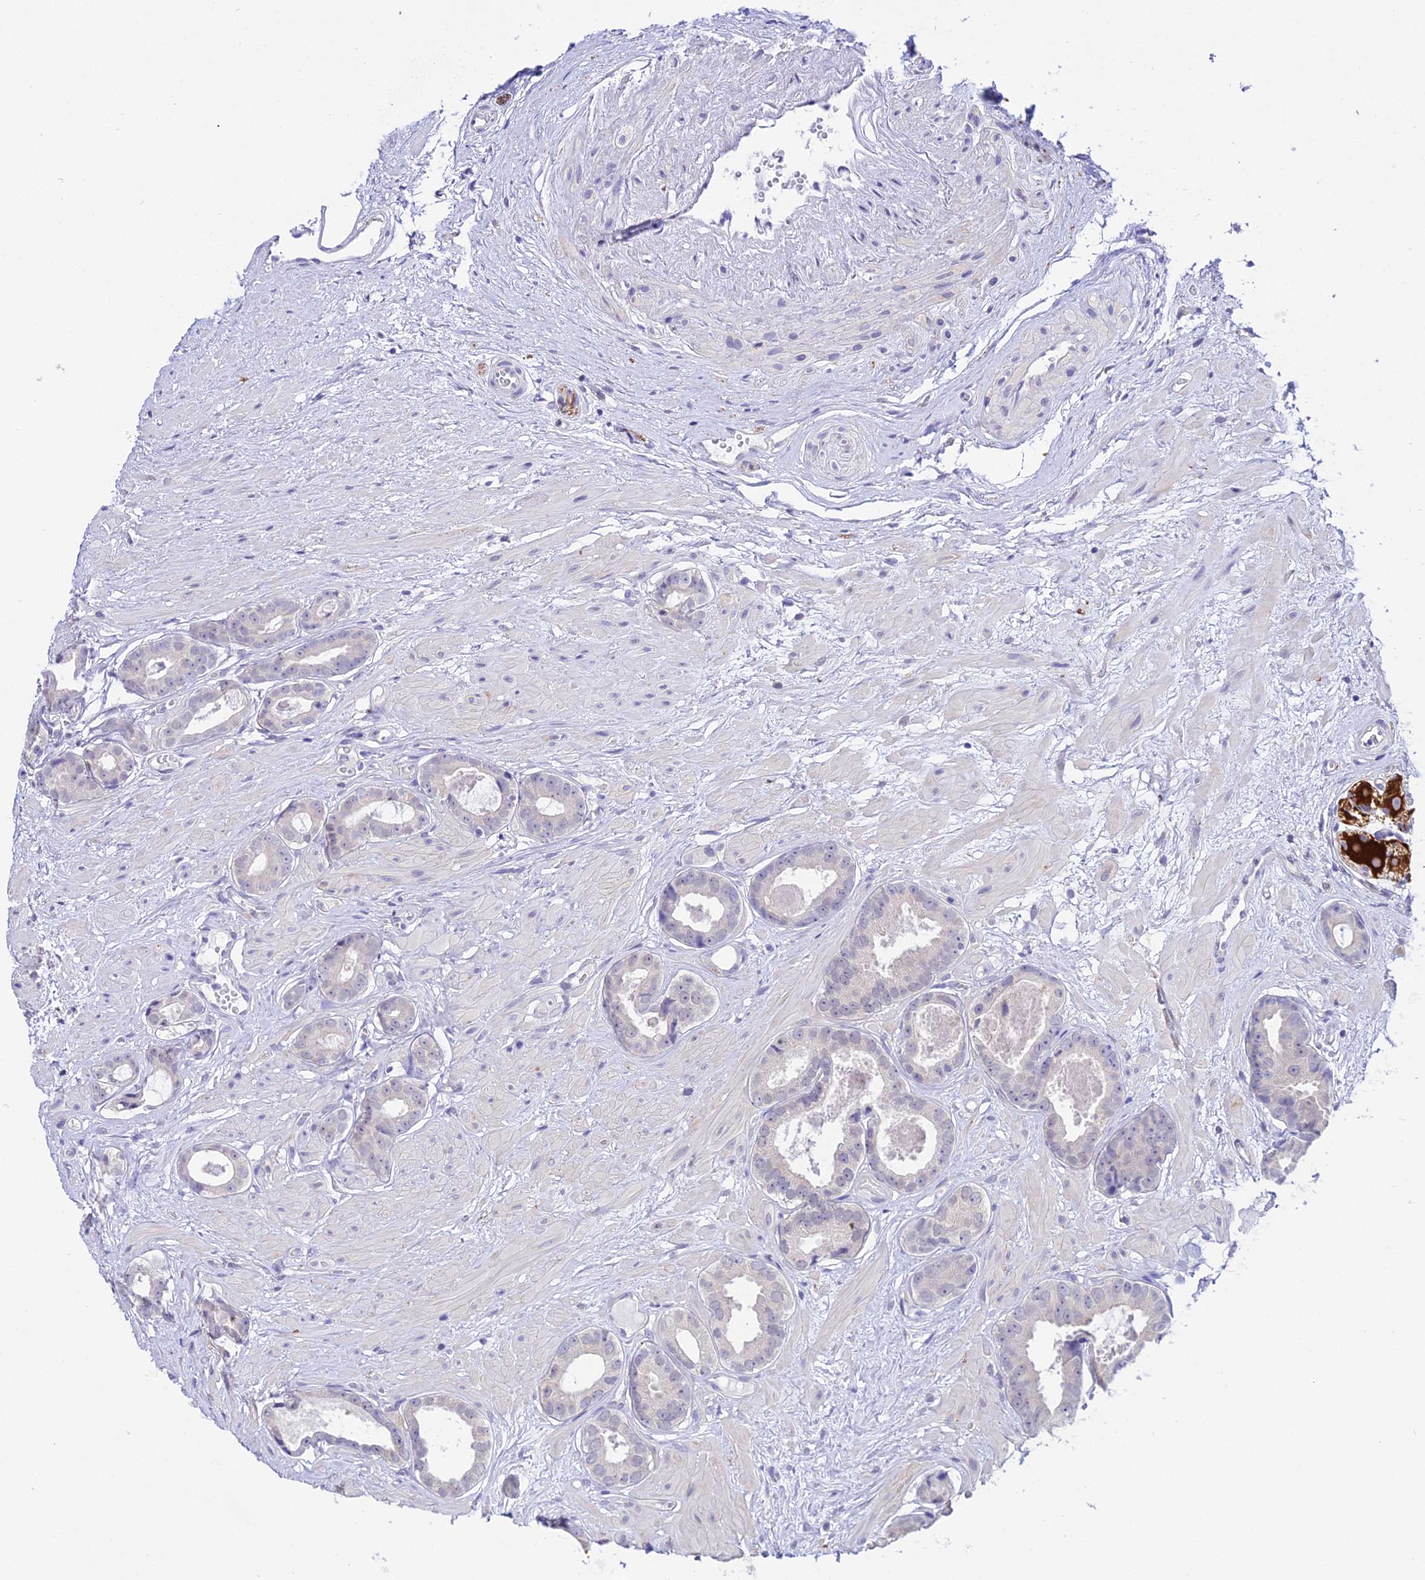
{"staining": {"intensity": "negative", "quantity": "none", "location": "none"}, "tissue": "prostate cancer", "cell_type": "Tumor cells", "image_type": "cancer", "snomed": [{"axis": "morphology", "description": "Adenocarcinoma, Low grade"}, {"axis": "topography", "description": "Prostate"}], "caption": "An immunohistochemistry photomicrograph of prostate adenocarcinoma (low-grade) is shown. There is no staining in tumor cells of prostate adenocarcinoma (low-grade).", "gene": "ATG16L2", "patient": {"sex": "male", "age": 64}}